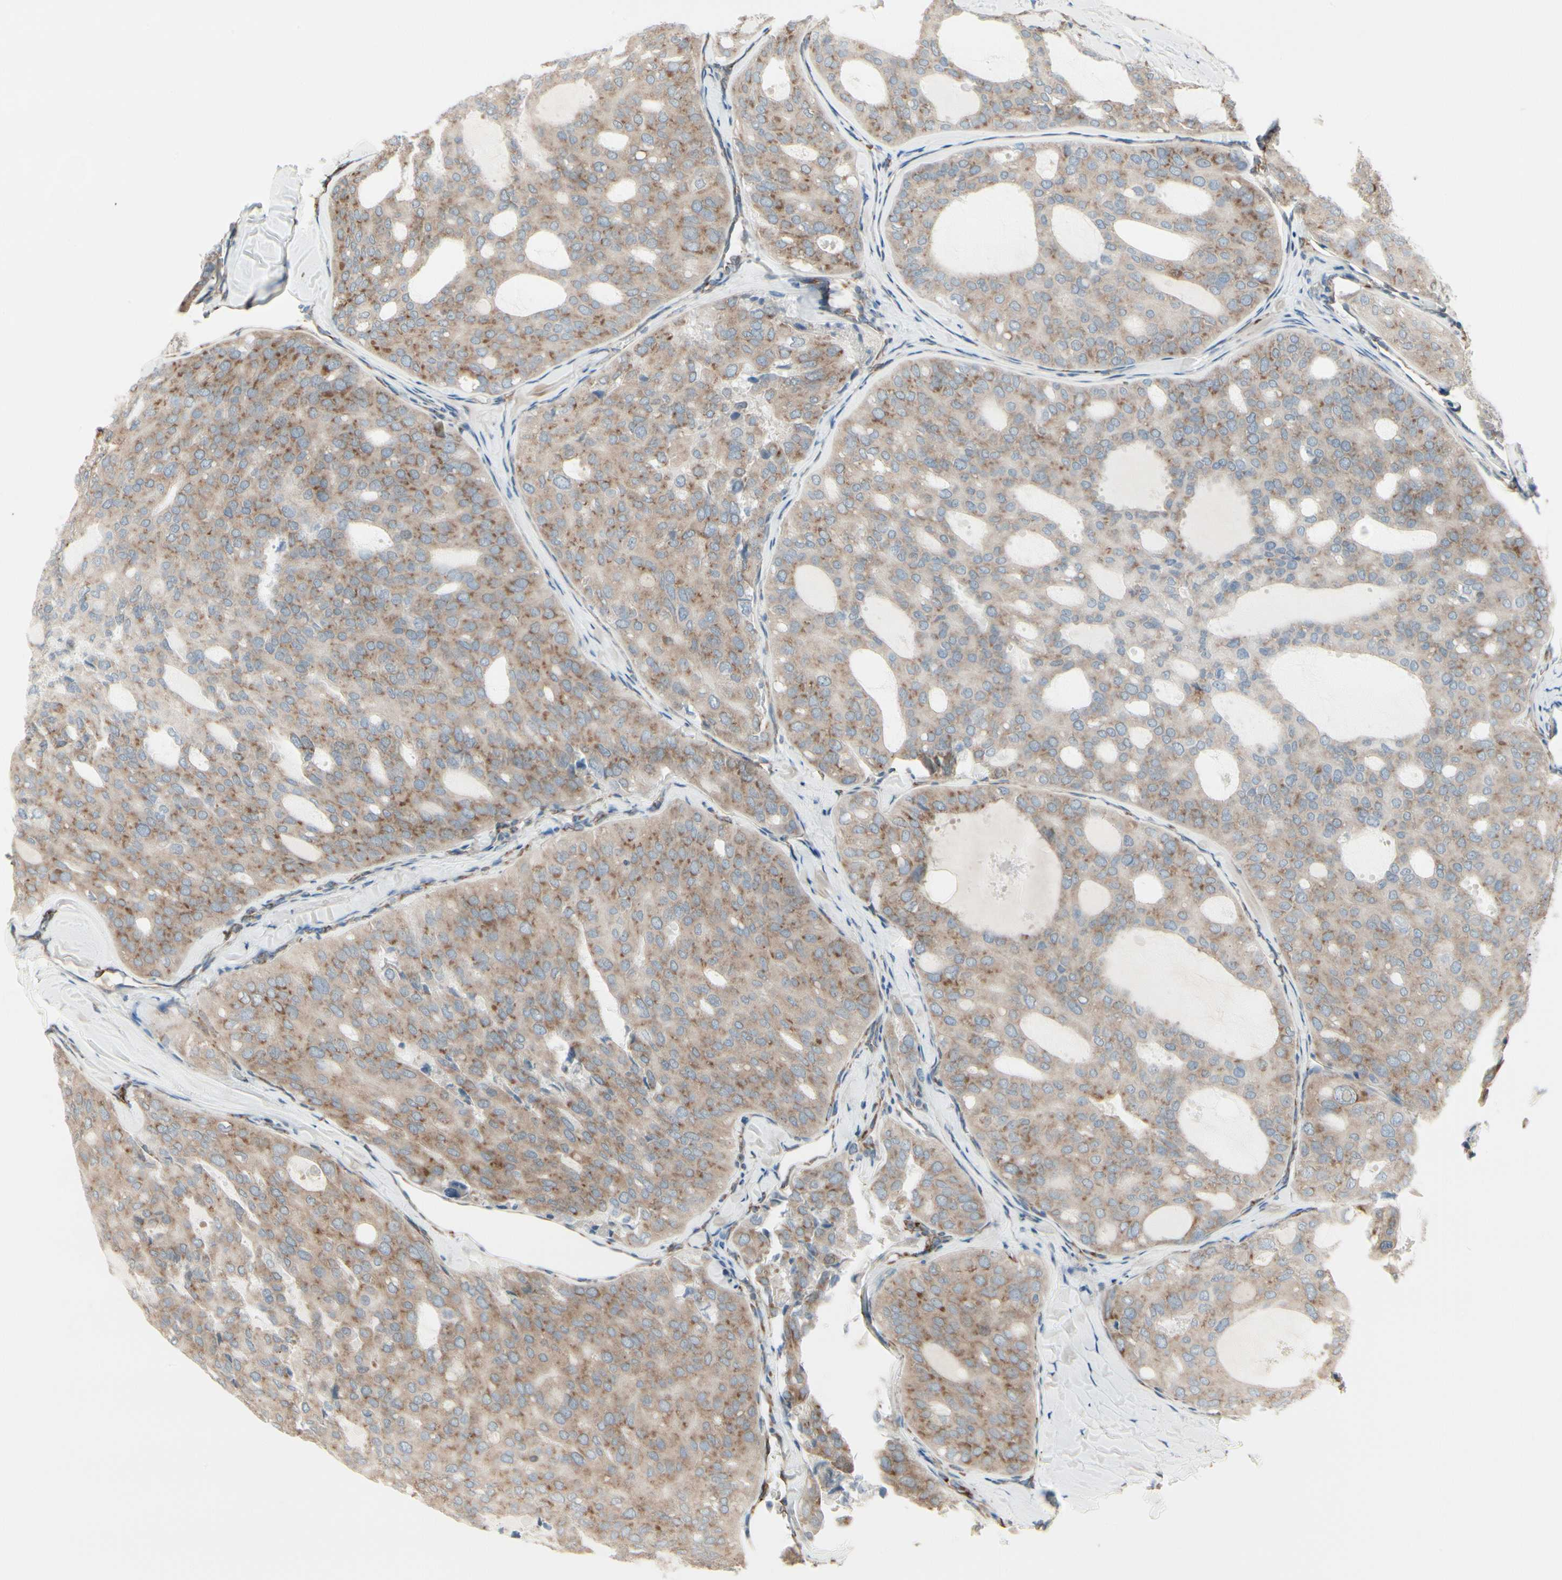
{"staining": {"intensity": "moderate", "quantity": ">75%", "location": "cytoplasmic/membranous"}, "tissue": "thyroid cancer", "cell_type": "Tumor cells", "image_type": "cancer", "snomed": [{"axis": "morphology", "description": "Follicular adenoma carcinoma, NOS"}, {"axis": "topography", "description": "Thyroid gland"}], "caption": "Moderate cytoplasmic/membranous protein staining is seen in approximately >75% of tumor cells in follicular adenoma carcinoma (thyroid). (brown staining indicates protein expression, while blue staining denotes nuclei).", "gene": "FNDC3A", "patient": {"sex": "male", "age": 75}}